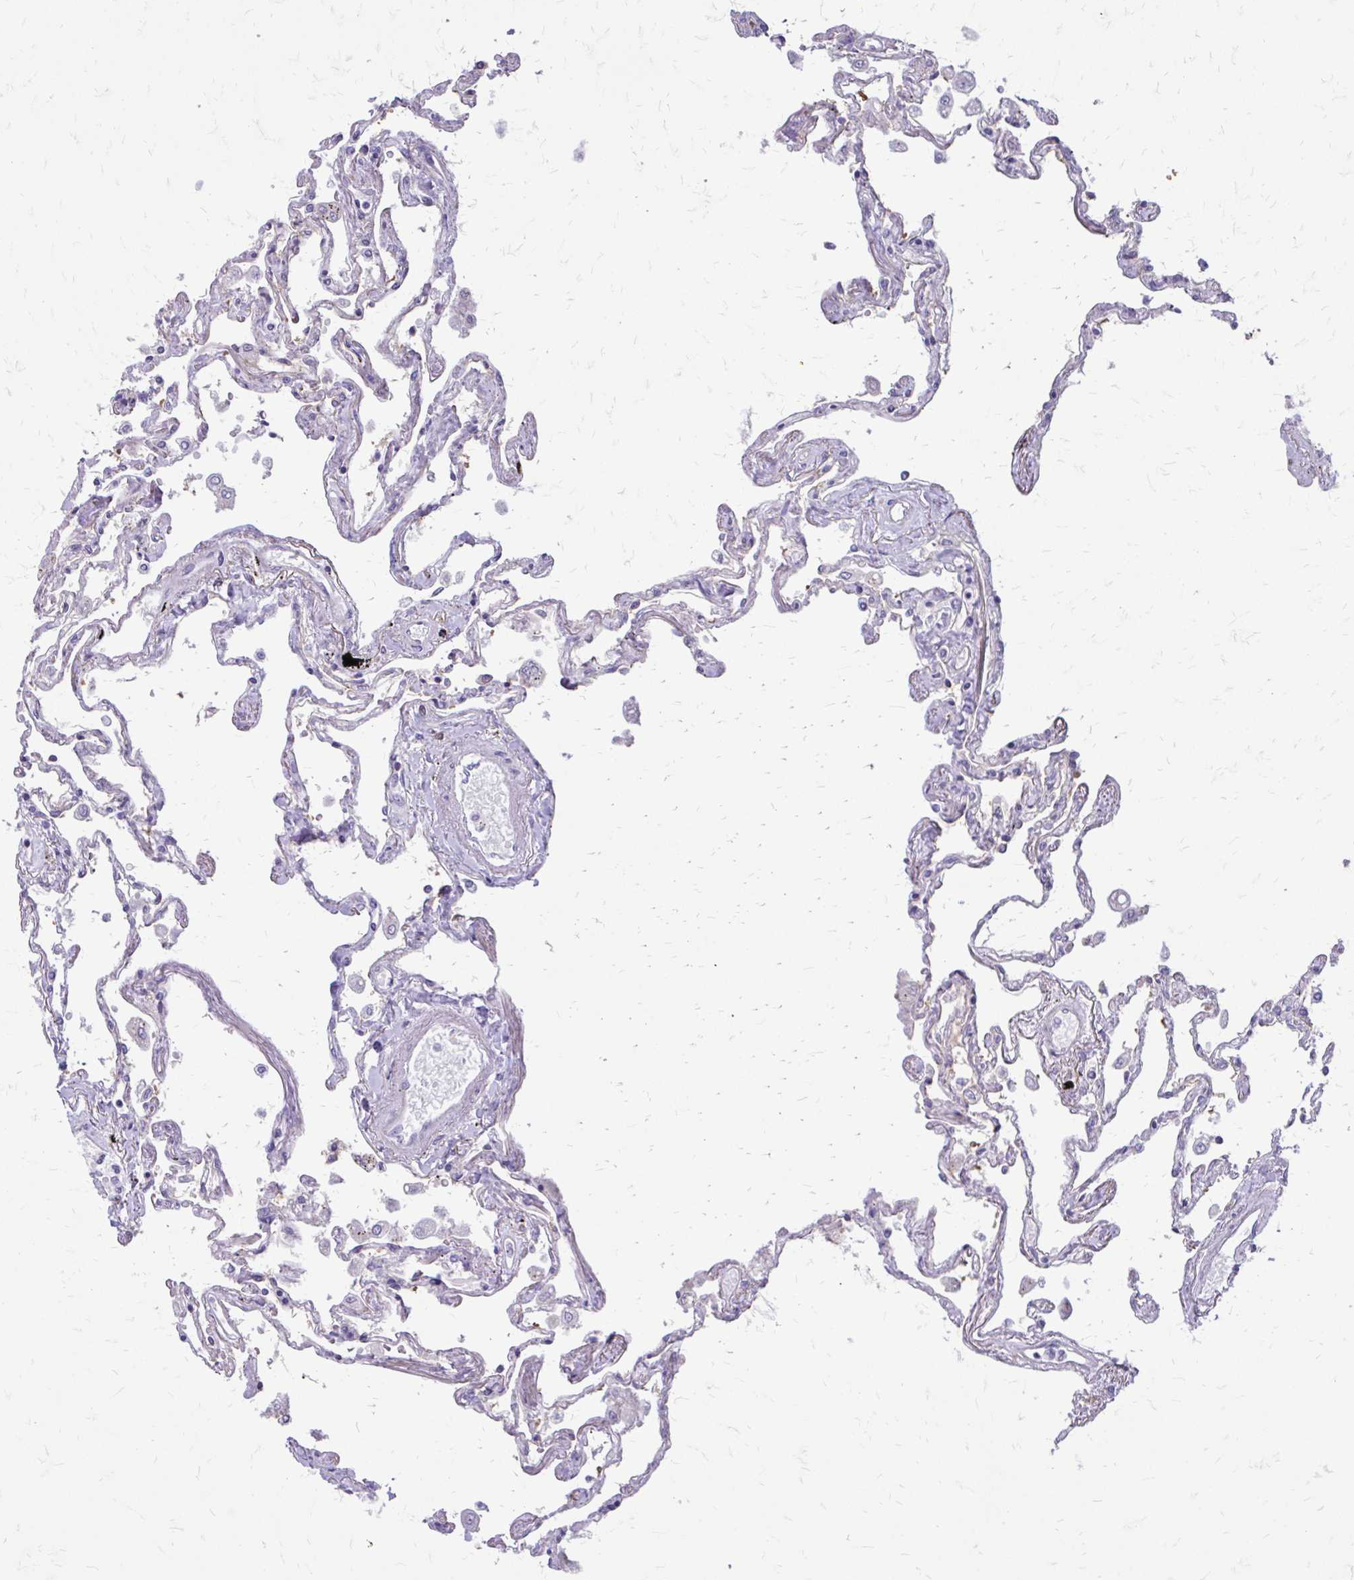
{"staining": {"intensity": "negative", "quantity": "none", "location": "none"}, "tissue": "lung", "cell_type": "Alveolar cells", "image_type": "normal", "snomed": [{"axis": "morphology", "description": "Normal tissue, NOS"}, {"axis": "morphology", "description": "Adenocarcinoma, NOS"}, {"axis": "topography", "description": "Cartilage tissue"}, {"axis": "topography", "description": "Lung"}], "caption": "IHC histopathology image of normal lung stained for a protein (brown), which displays no staining in alveolar cells. Brightfield microscopy of IHC stained with DAB (3,3'-diaminobenzidine) (brown) and hematoxylin (blue), captured at high magnification.", "gene": "SIGLEC11", "patient": {"sex": "female", "age": 67}}